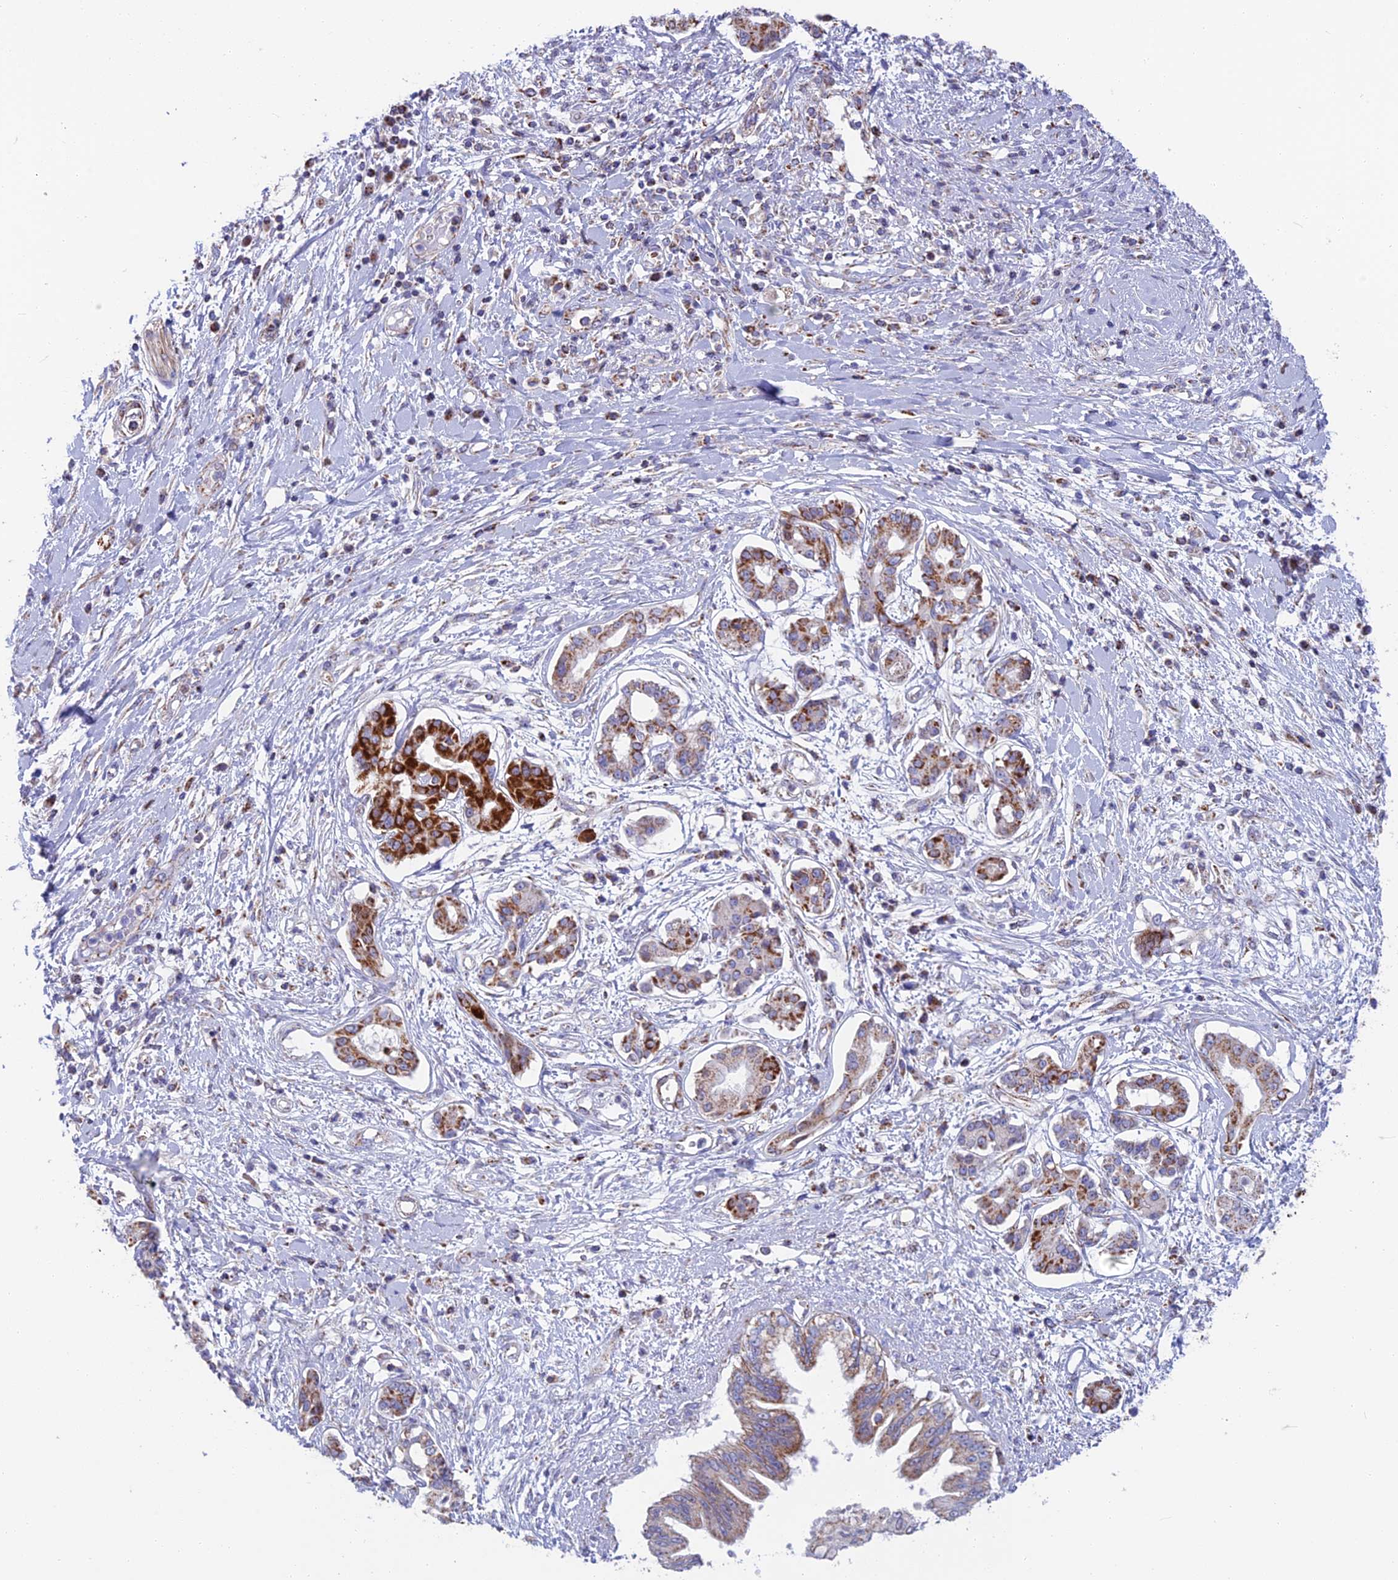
{"staining": {"intensity": "strong", "quantity": "25%-75%", "location": "cytoplasmic/membranous"}, "tissue": "pancreatic cancer", "cell_type": "Tumor cells", "image_type": "cancer", "snomed": [{"axis": "morphology", "description": "Adenocarcinoma, NOS"}, {"axis": "topography", "description": "Pancreas"}], "caption": "An immunohistochemistry histopathology image of neoplastic tissue is shown. Protein staining in brown labels strong cytoplasmic/membranous positivity in pancreatic cancer within tumor cells.", "gene": "CS", "patient": {"sex": "female", "age": 56}}